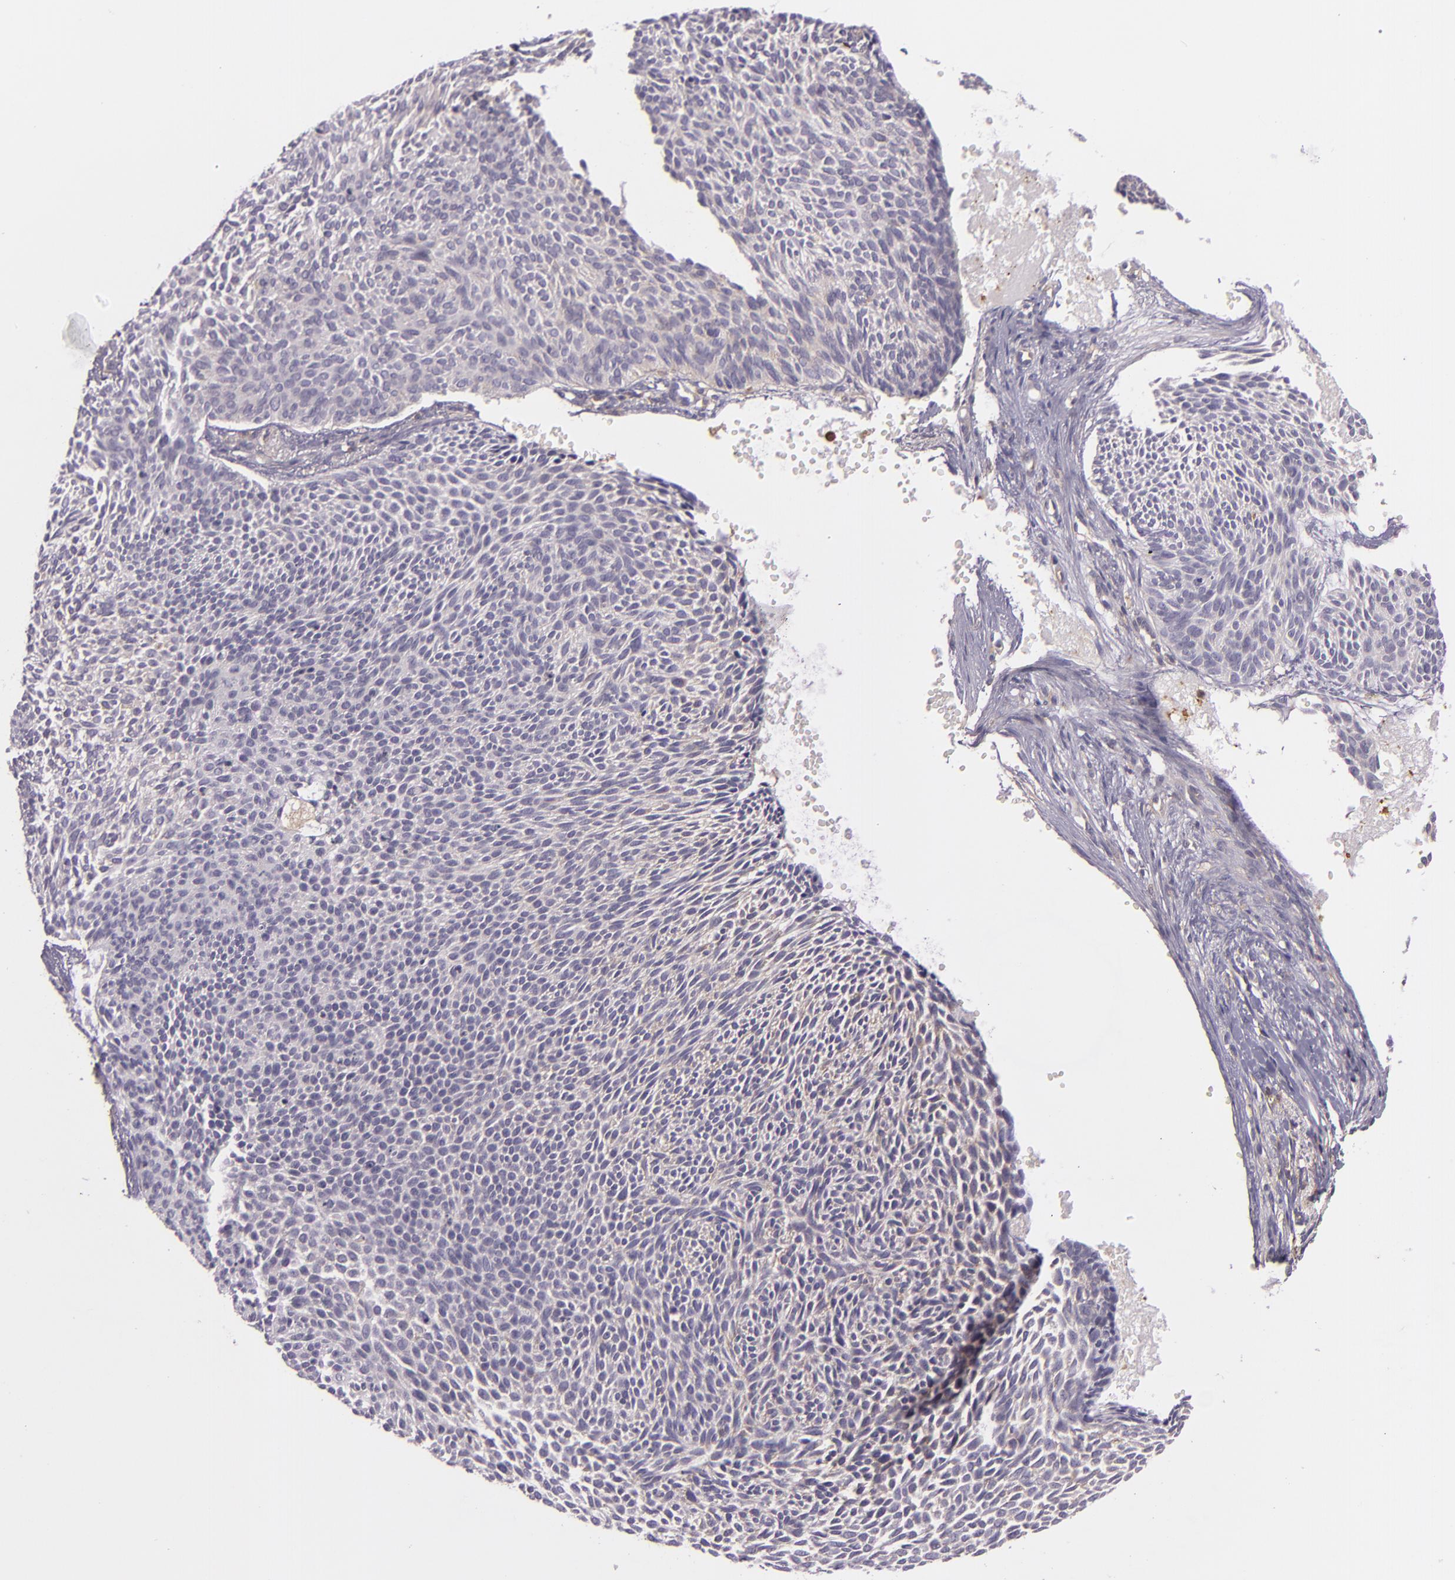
{"staining": {"intensity": "weak", "quantity": "25%-75%", "location": "cytoplasmic/membranous"}, "tissue": "skin cancer", "cell_type": "Tumor cells", "image_type": "cancer", "snomed": [{"axis": "morphology", "description": "Basal cell carcinoma"}, {"axis": "topography", "description": "Skin"}], "caption": "High-magnification brightfield microscopy of skin cancer (basal cell carcinoma) stained with DAB (brown) and counterstained with hematoxylin (blue). tumor cells exhibit weak cytoplasmic/membranous expression is present in approximately25%-75% of cells. (DAB (3,3'-diaminobenzidine) IHC with brightfield microscopy, high magnification).", "gene": "TLN1", "patient": {"sex": "male", "age": 84}}